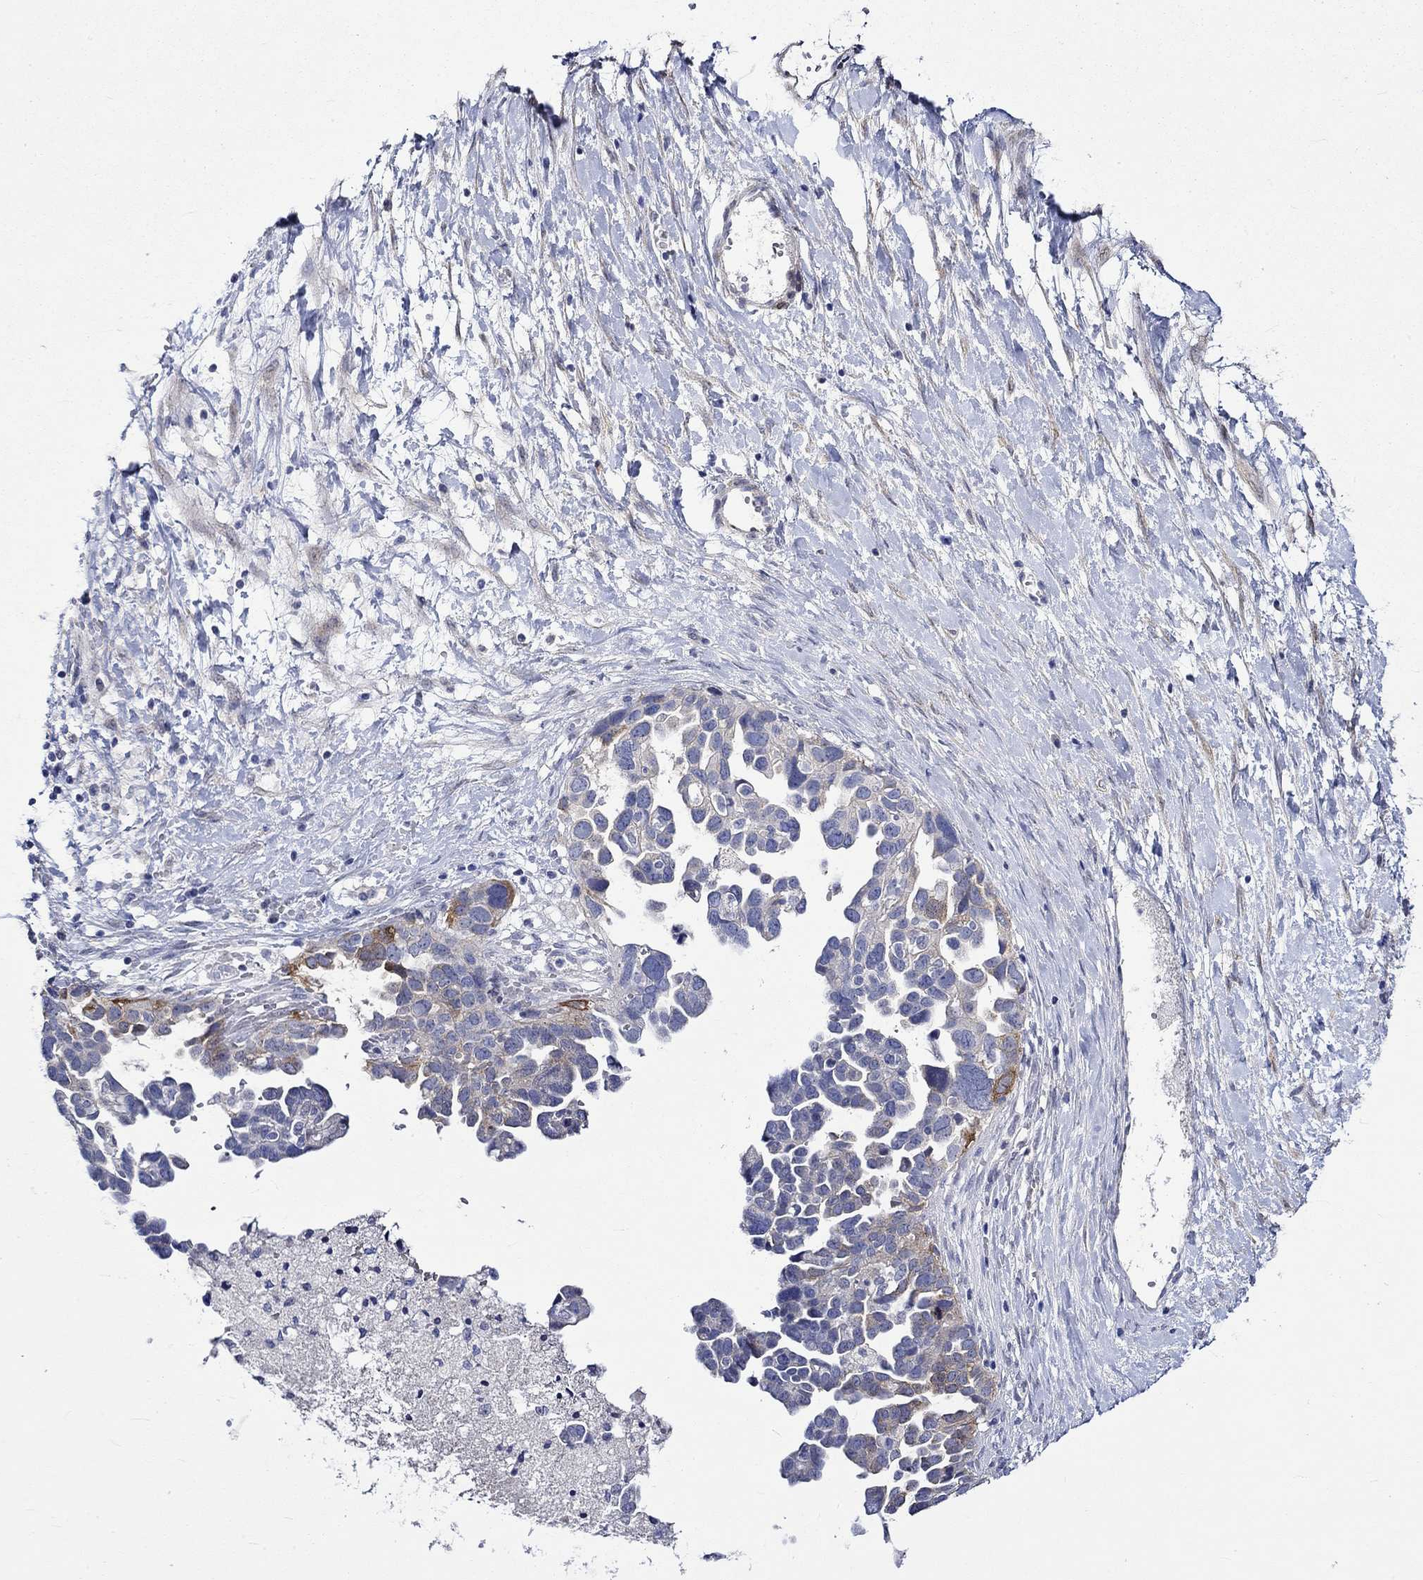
{"staining": {"intensity": "strong", "quantity": "<25%", "location": "cytoplasmic/membranous"}, "tissue": "ovarian cancer", "cell_type": "Tumor cells", "image_type": "cancer", "snomed": [{"axis": "morphology", "description": "Cystadenocarcinoma, serous, NOS"}, {"axis": "topography", "description": "Ovary"}], "caption": "An image of human ovarian serous cystadenocarcinoma stained for a protein reveals strong cytoplasmic/membranous brown staining in tumor cells.", "gene": "CRYAB", "patient": {"sex": "female", "age": 54}}